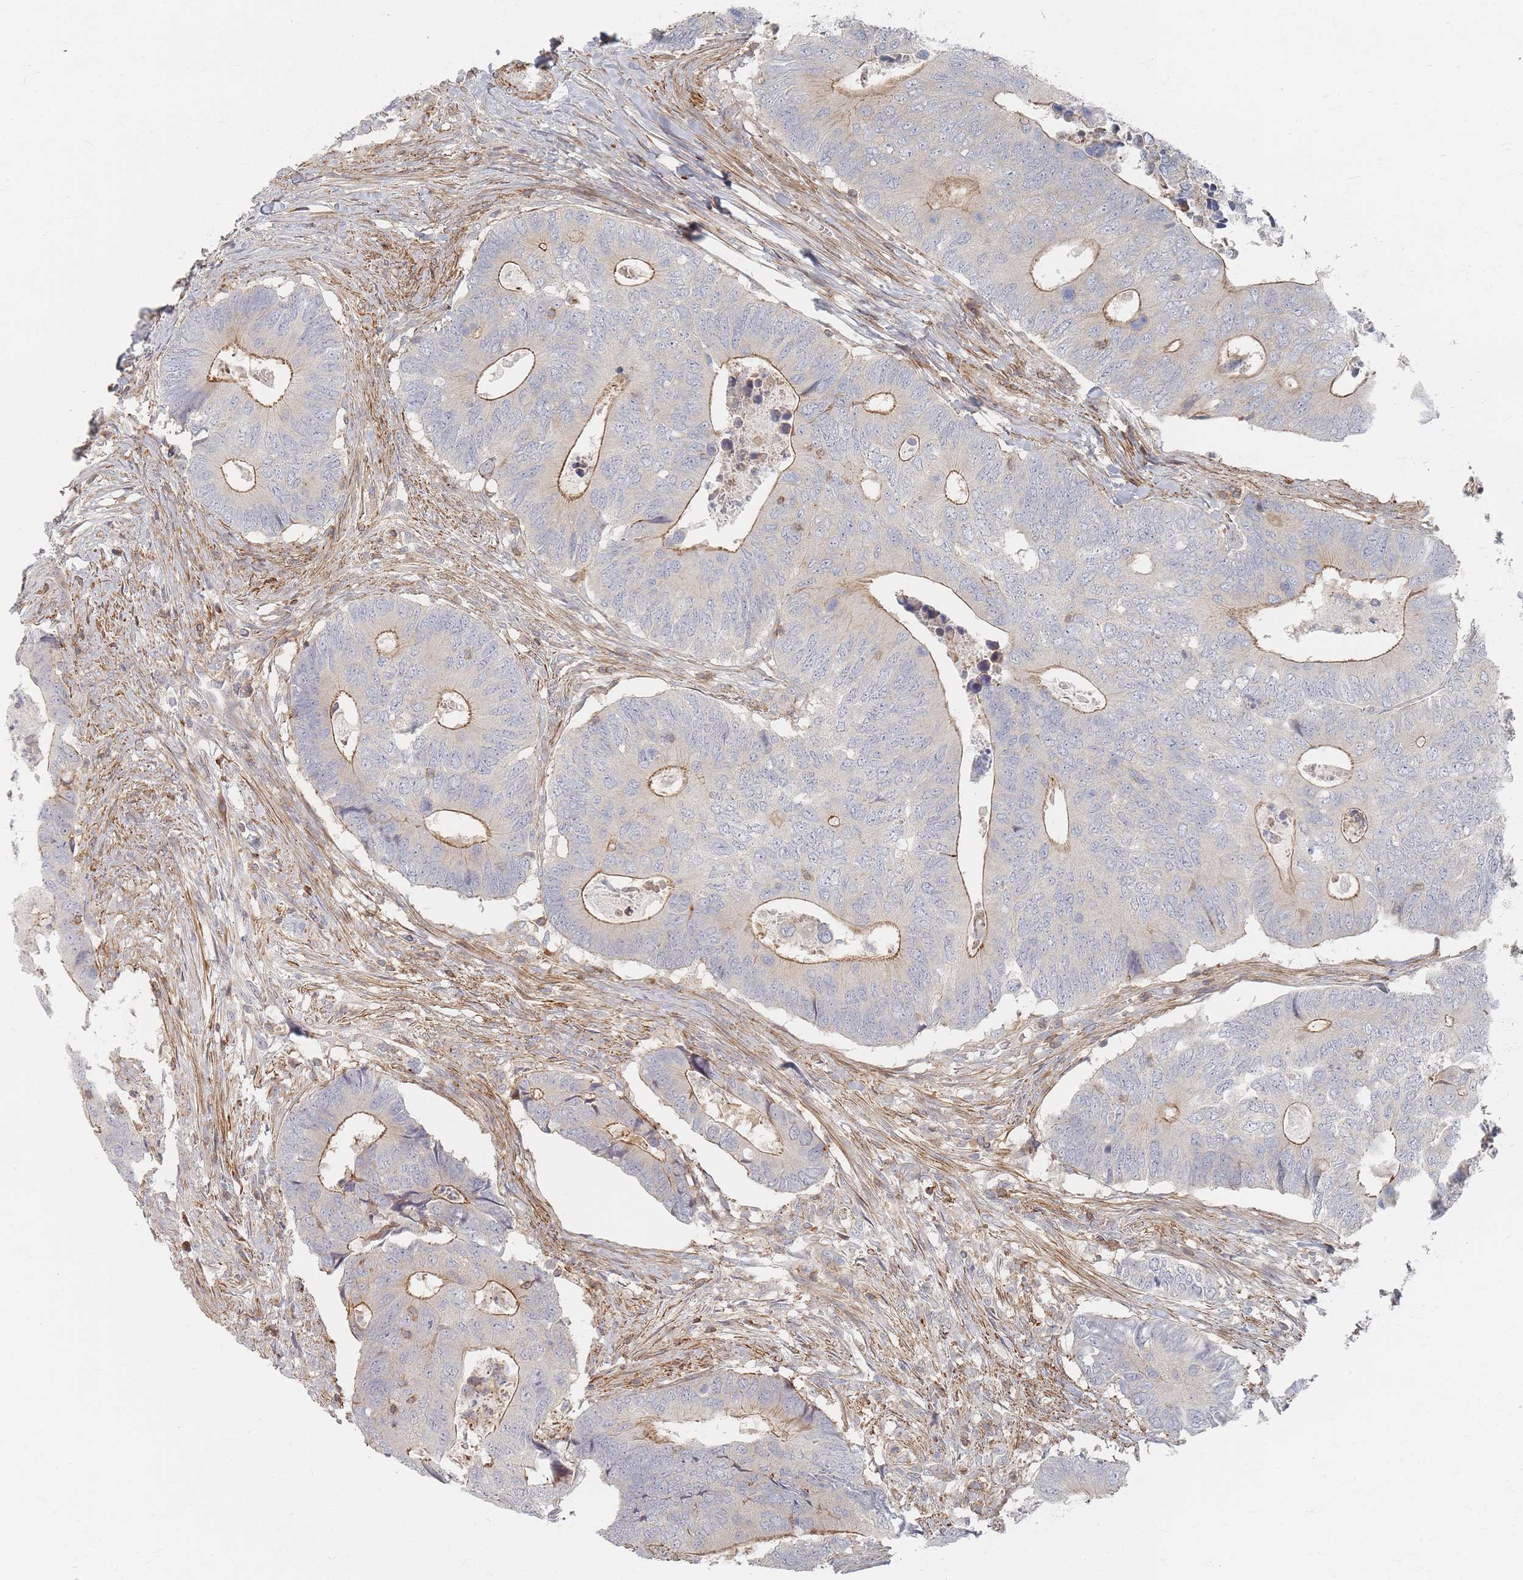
{"staining": {"intensity": "moderate", "quantity": ">75%", "location": "cytoplasmic/membranous"}, "tissue": "colorectal cancer", "cell_type": "Tumor cells", "image_type": "cancer", "snomed": [{"axis": "morphology", "description": "Adenocarcinoma, NOS"}, {"axis": "topography", "description": "Colon"}], "caption": "Immunohistochemical staining of colorectal cancer (adenocarcinoma) shows moderate cytoplasmic/membranous protein staining in about >75% of tumor cells.", "gene": "ZNF852", "patient": {"sex": "male", "age": 87}}